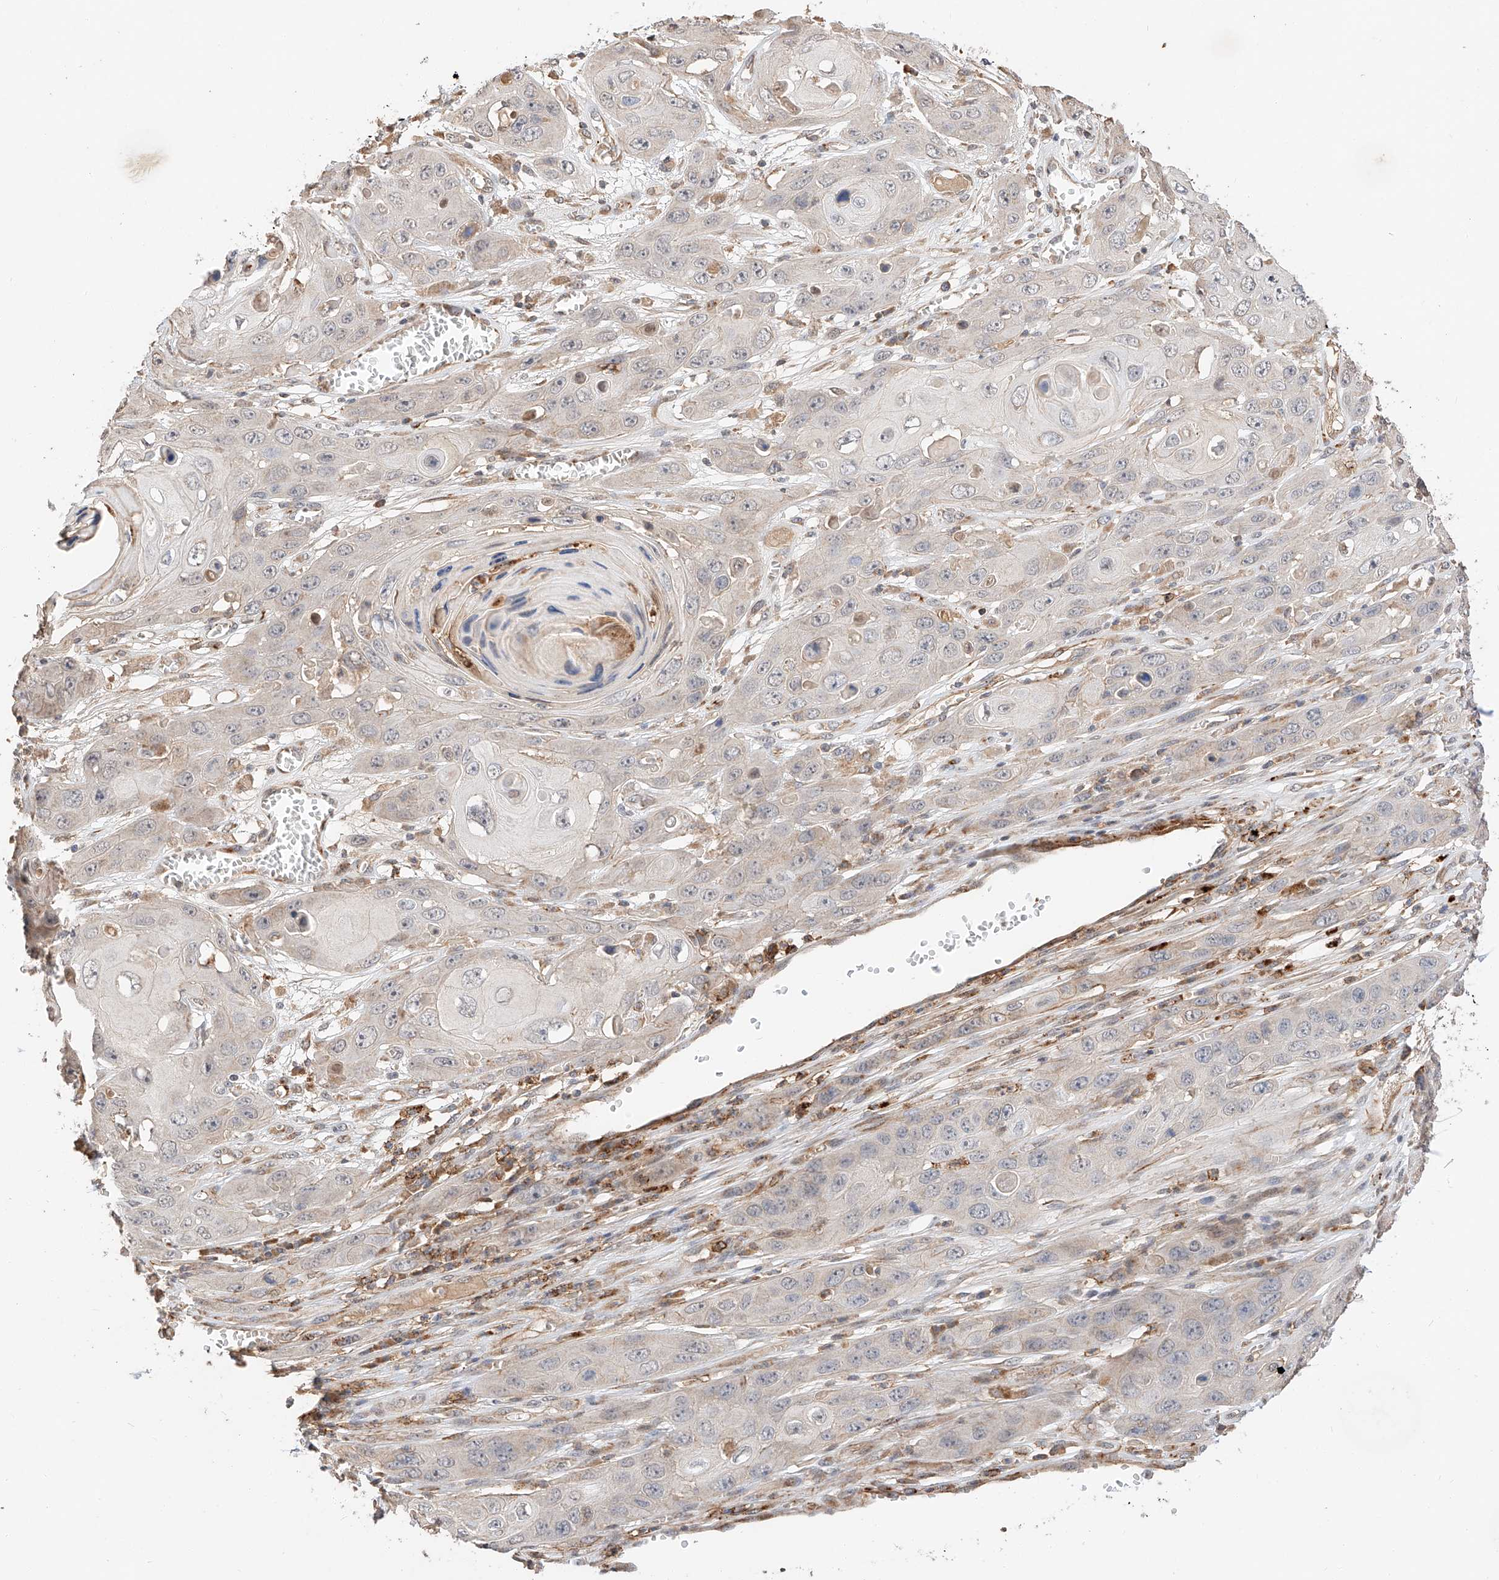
{"staining": {"intensity": "negative", "quantity": "none", "location": "none"}, "tissue": "skin cancer", "cell_type": "Tumor cells", "image_type": "cancer", "snomed": [{"axis": "morphology", "description": "Squamous cell carcinoma, NOS"}, {"axis": "topography", "description": "Skin"}], "caption": "An immunohistochemistry photomicrograph of skin cancer (squamous cell carcinoma) is shown. There is no staining in tumor cells of skin cancer (squamous cell carcinoma).", "gene": "SUSD6", "patient": {"sex": "male", "age": 55}}